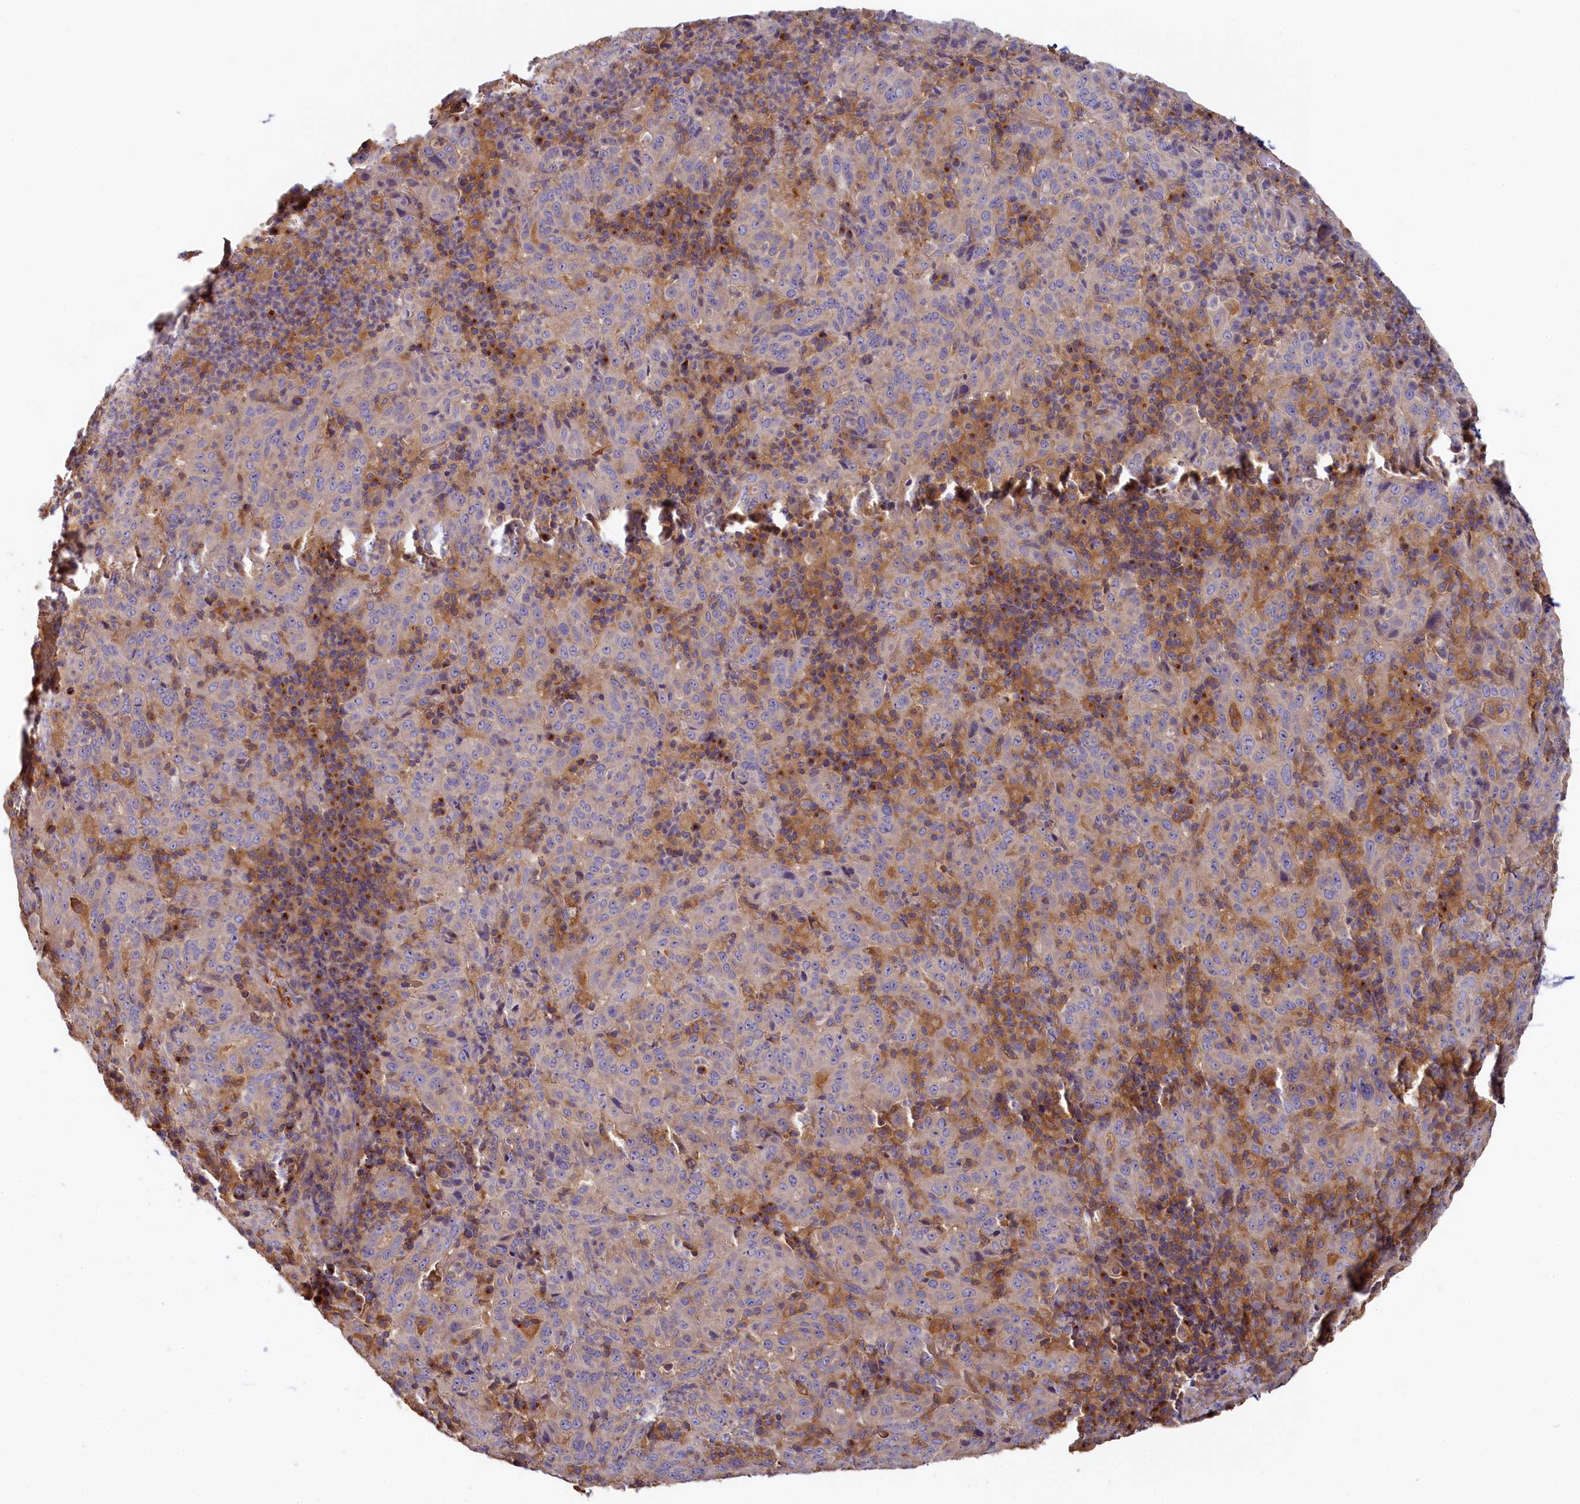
{"staining": {"intensity": "negative", "quantity": "none", "location": "none"}, "tissue": "pancreatic cancer", "cell_type": "Tumor cells", "image_type": "cancer", "snomed": [{"axis": "morphology", "description": "Adenocarcinoma, NOS"}, {"axis": "topography", "description": "Pancreas"}], "caption": "Immunohistochemistry (IHC) photomicrograph of neoplastic tissue: adenocarcinoma (pancreatic) stained with DAB (3,3'-diaminobenzidine) shows no significant protein expression in tumor cells.", "gene": "PPIP5K1", "patient": {"sex": "male", "age": 63}}